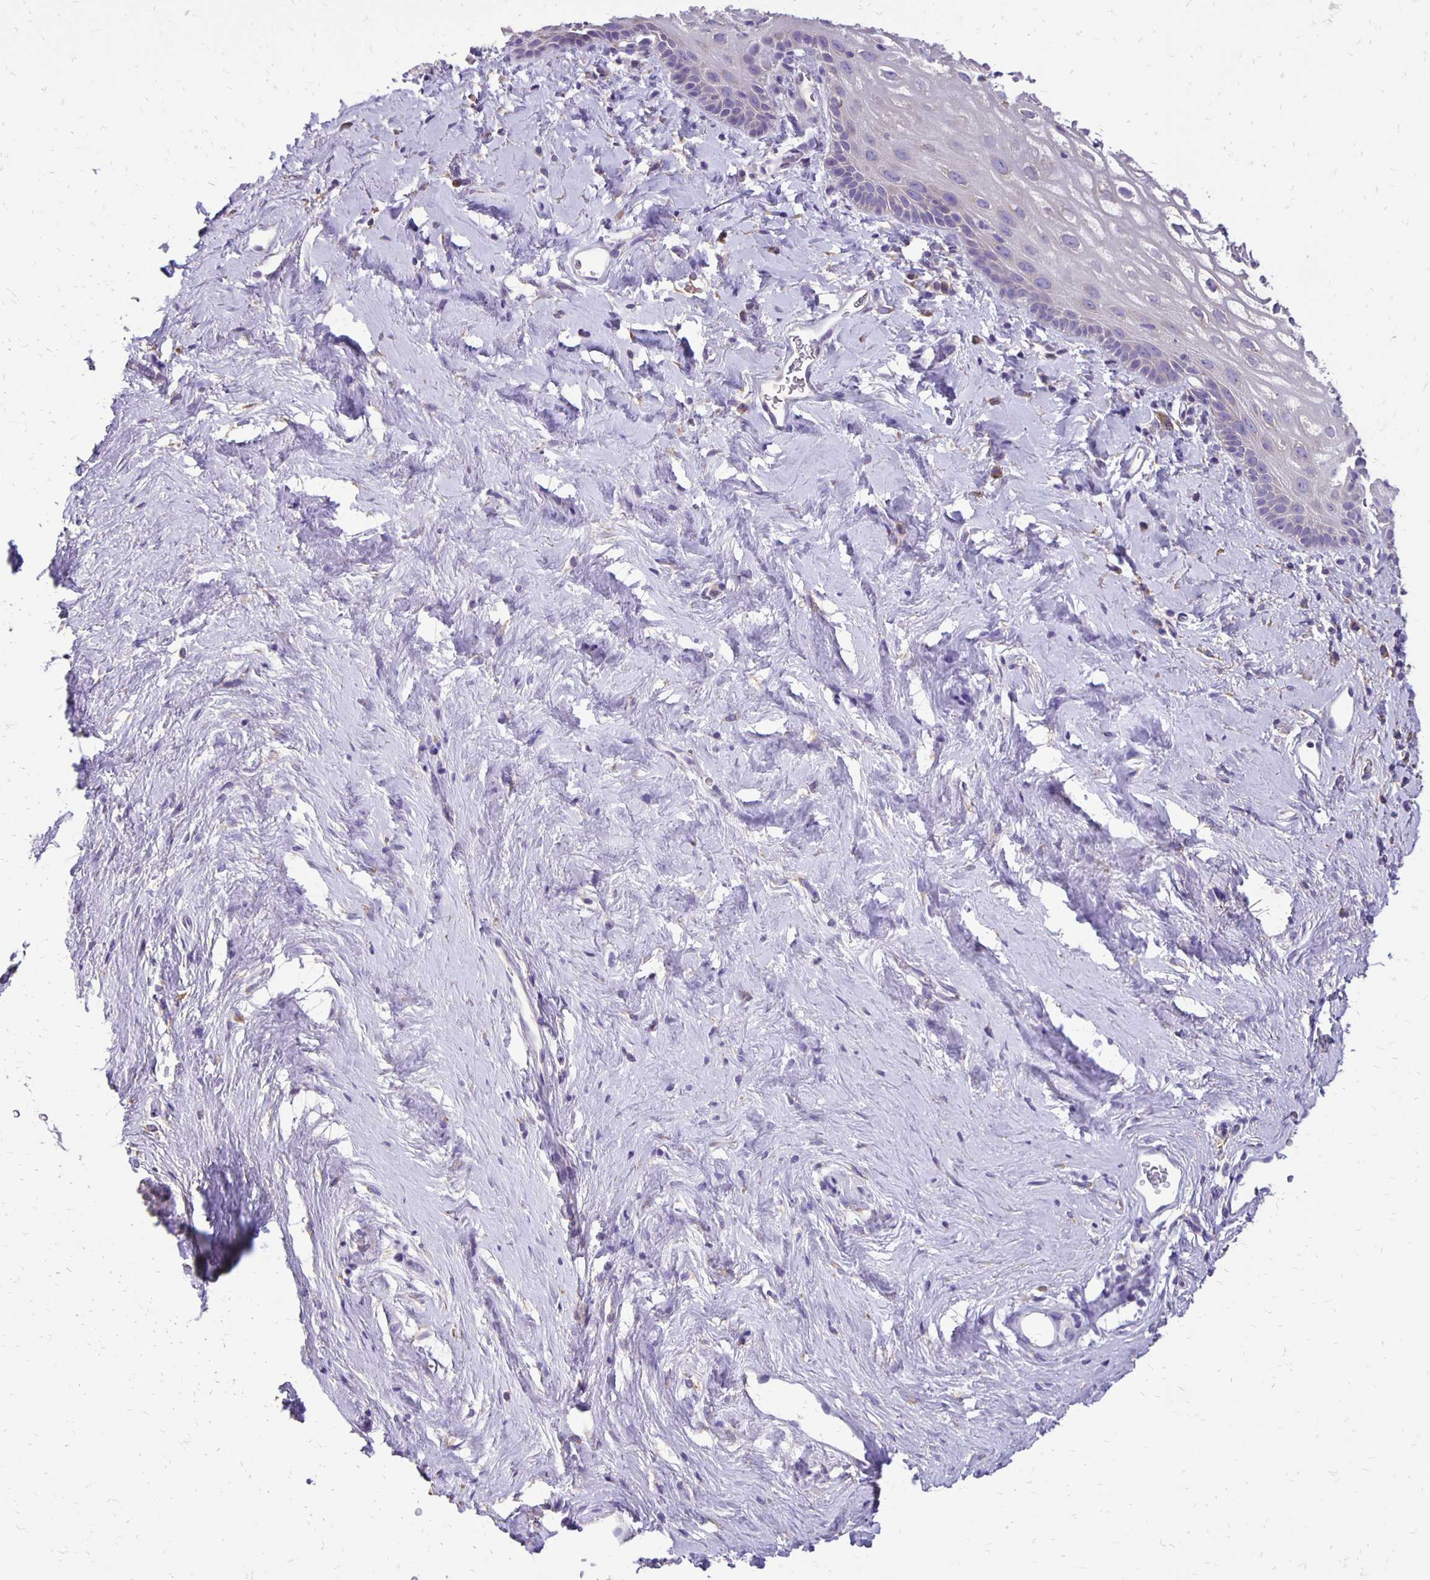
{"staining": {"intensity": "negative", "quantity": "none", "location": "none"}, "tissue": "vagina", "cell_type": "Squamous epithelial cells", "image_type": "normal", "snomed": [{"axis": "morphology", "description": "Normal tissue, NOS"}, {"axis": "morphology", "description": "Adenocarcinoma, NOS"}, {"axis": "topography", "description": "Rectum"}, {"axis": "topography", "description": "Vagina"}, {"axis": "topography", "description": "Peripheral nerve tissue"}], "caption": "Immunohistochemical staining of benign human vagina shows no significant expression in squamous epithelial cells.", "gene": "ANKRD45", "patient": {"sex": "female", "age": 71}}